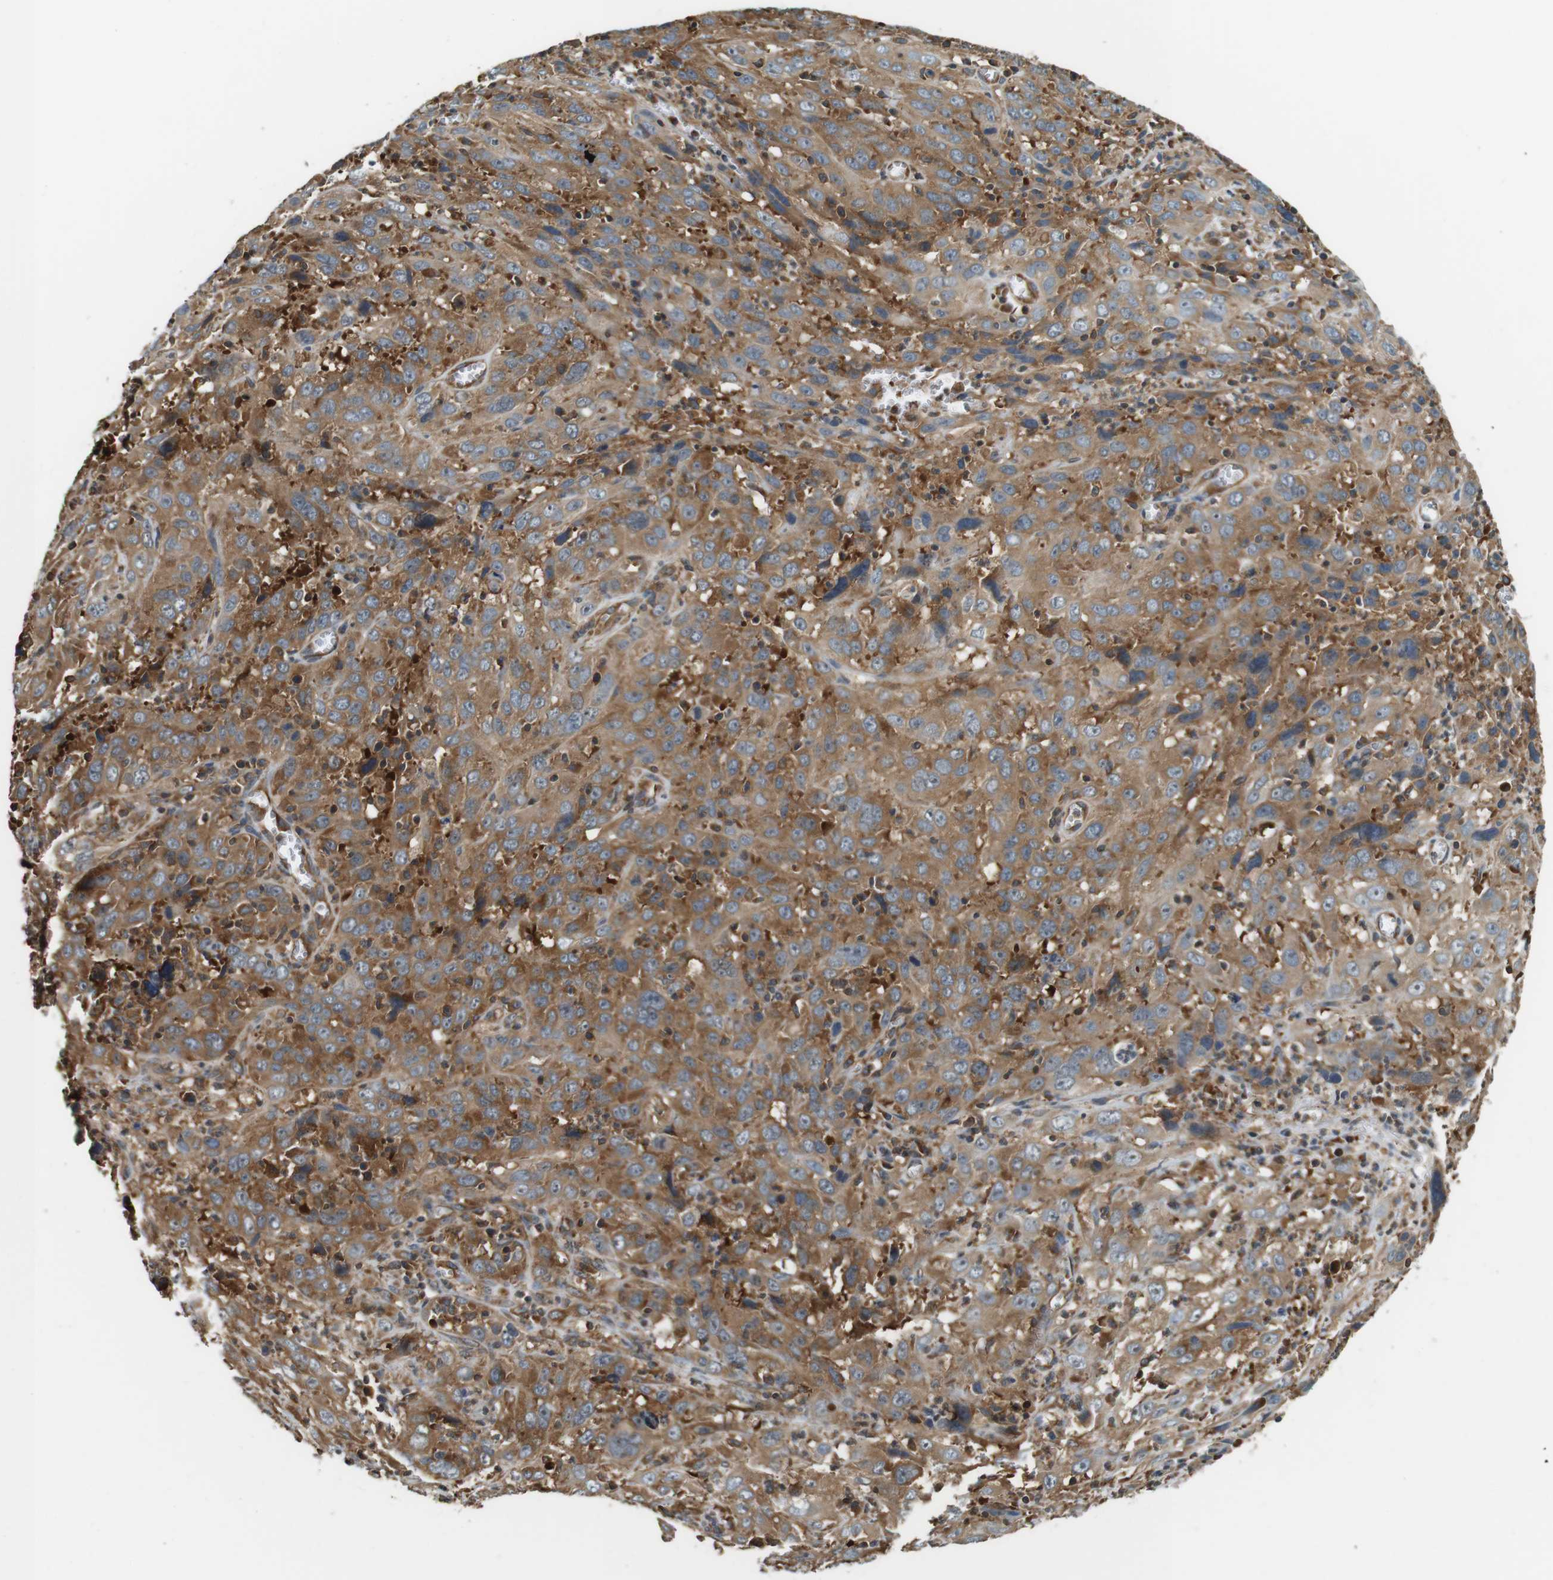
{"staining": {"intensity": "moderate", "quantity": ">75%", "location": "cytoplasmic/membranous"}, "tissue": "cervical cancer", "cell_type": "Tumor cells", "image_type": "cancer", "snomed": [{"axis": "morphology", "description": "Squamous cell carcinoma, NOS"}, {"axis": "topography", "description": "Cervix"}], "caption": "The image exhibits a brown stain indicating the presence of a protein in the cytoplasmic/membranous of tumor cells in cervical cancer.", "gene": "PA2G4", "patient": {"sex": "female", "age": 32}}